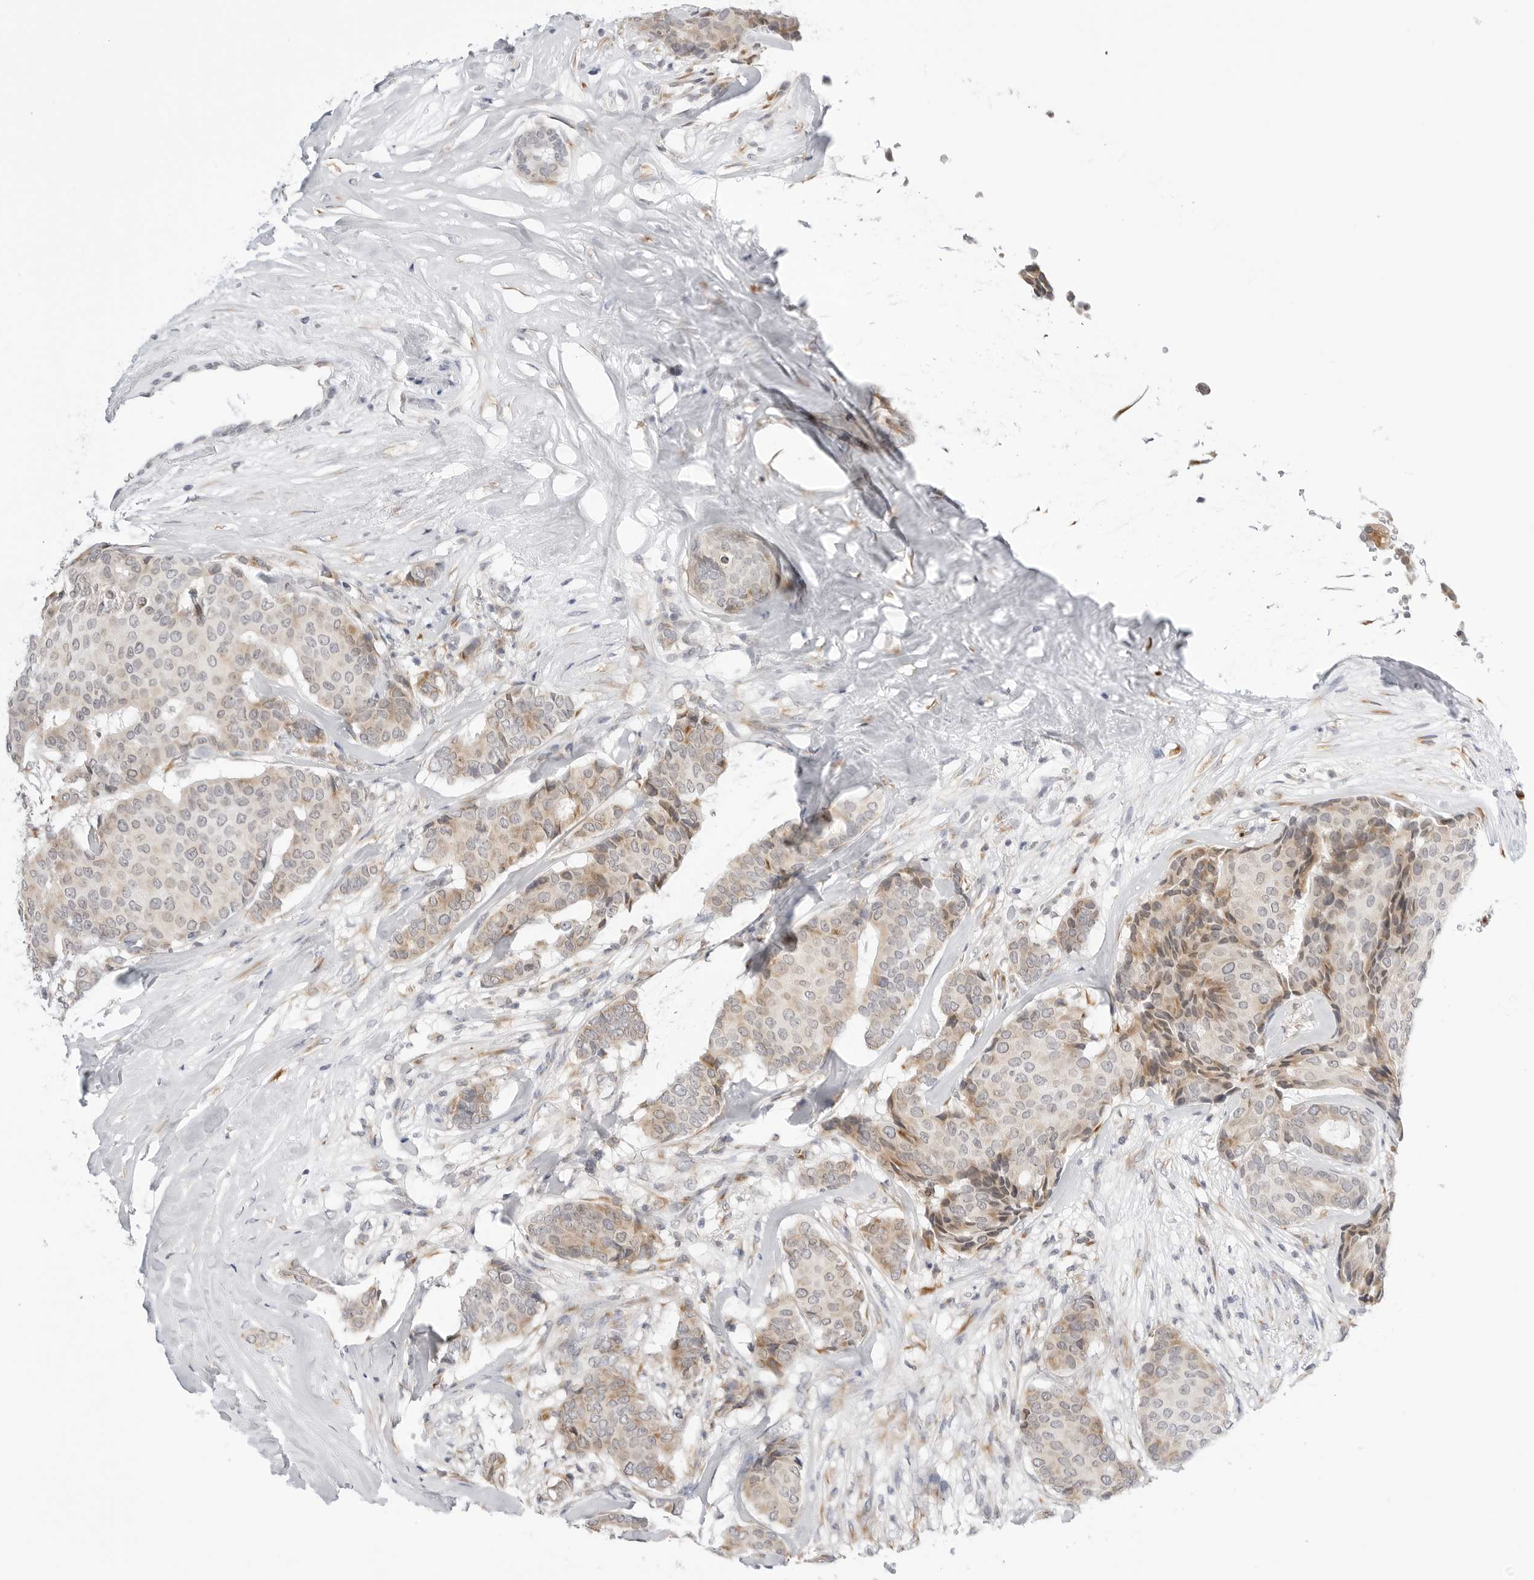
{"staining": {"intensity": "weak", "quantity": "25%-75%", "location": "cytoplasmic/membranous"}, "tissue": "breast cancer", "cell_type": "Tumor cells", "image_type": "cancer", "snomed": [{"axis": "morphology", "description": "Duct carcinoma"}, {"axis": "topography", "description": "Breast"}], "caption": "Immunohistochemistry image of human breast cancer (invasive ductal carcinoma) stained for a protein (brown), which demonstrates low levels of weak cytoplasmic/membranous expression in approximately 25%-75% of tumor cells.", "gene": "RPN1", "patient": {"sex": "female", "age": 75}}